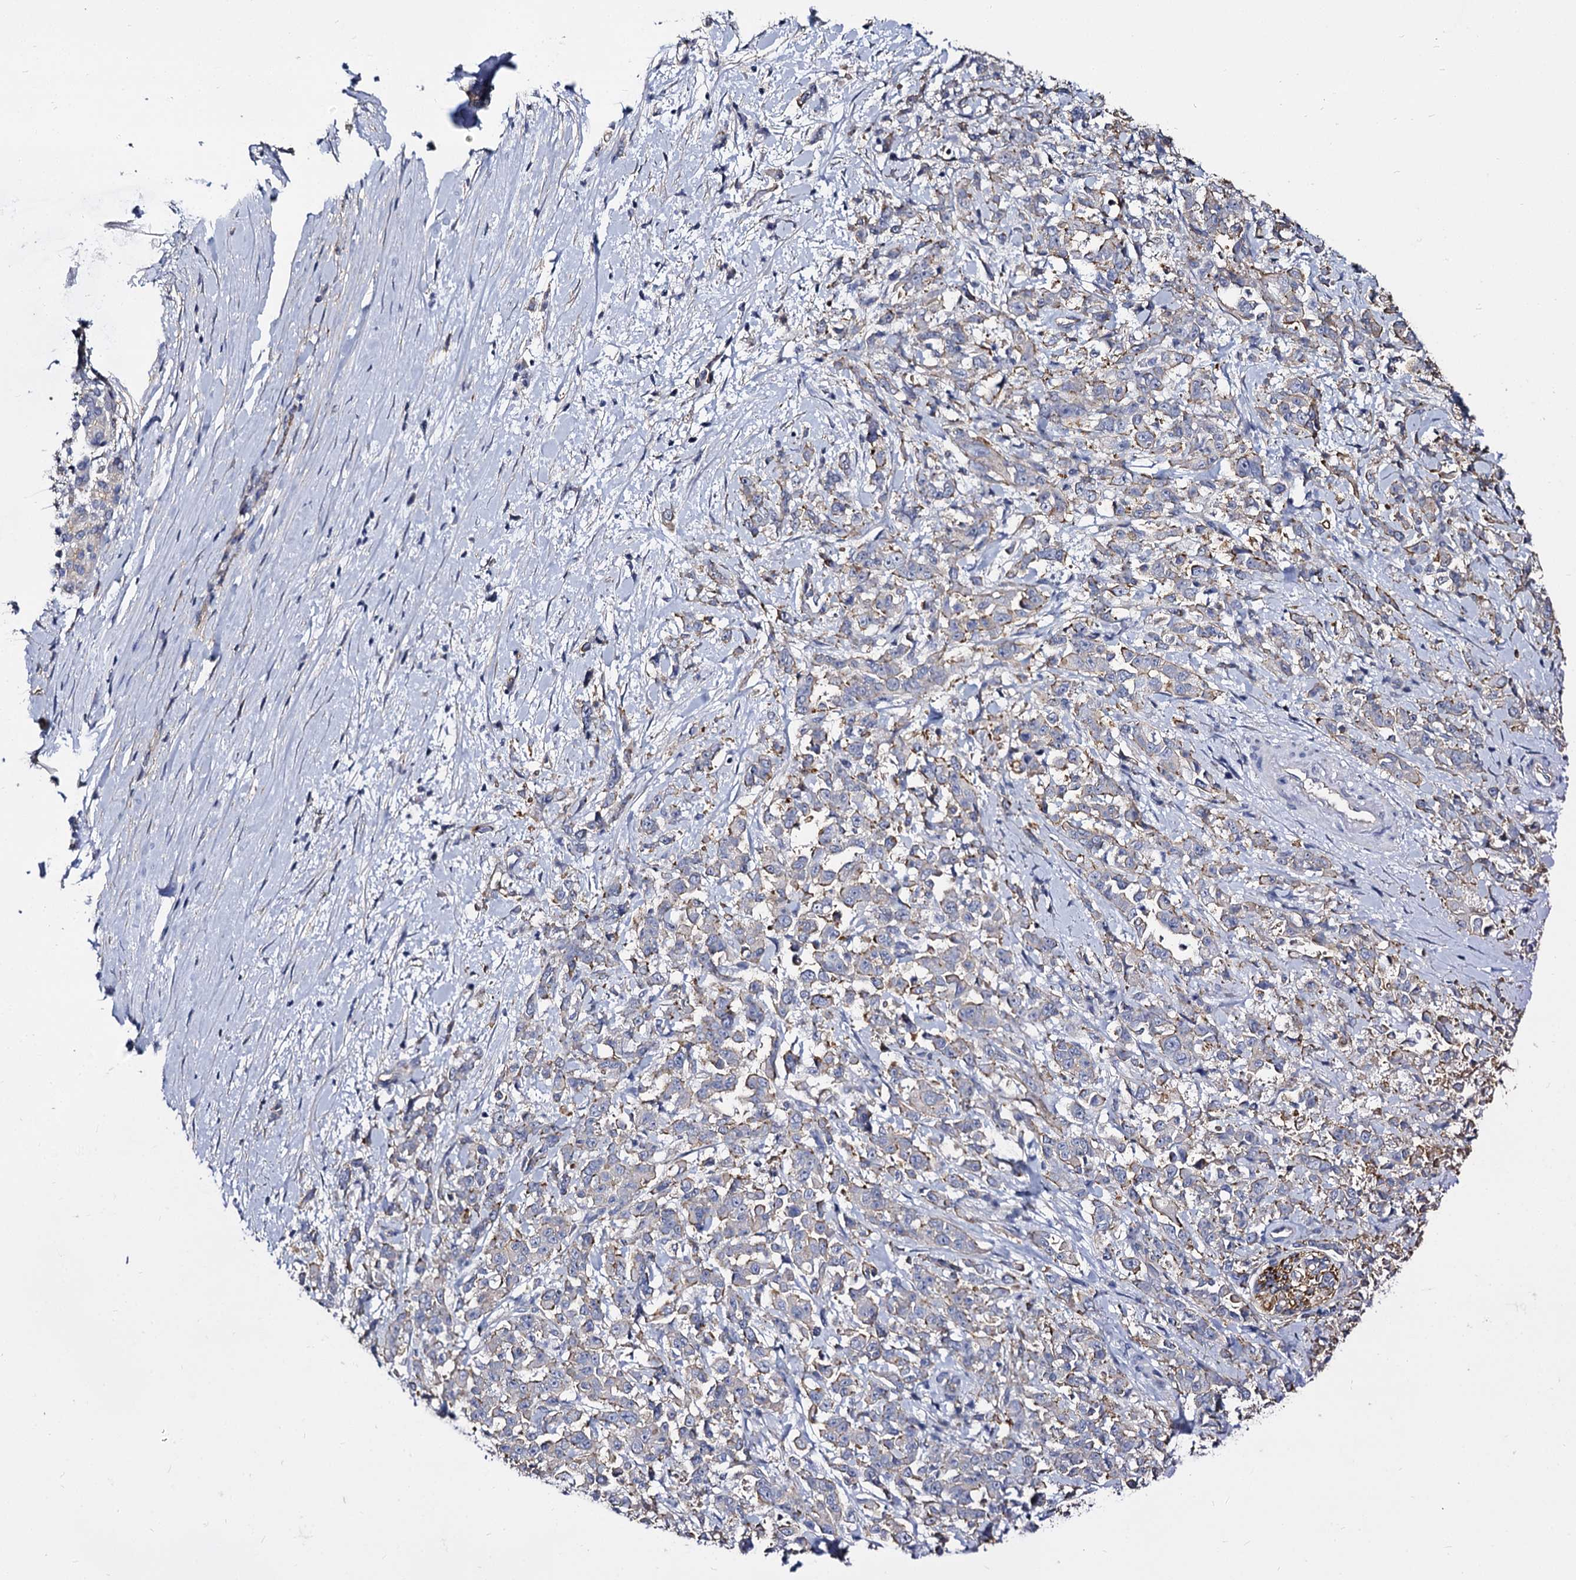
{"staining": {"intensity": "weak", "quantity": "25%-75%", "location": "cytoplasmic/membranous"}, "tissue": "pancreatic cancer", "cell_type": "Tumor cells", "image_type": "cancer", "snomed": [{"axis": "morphology", "description": "Normal tissue, NOS"}, {"axis": "morphology", "description": "Adenocarcinoma, NOS"}, {"axis": "topography", "description": "Pancreas"}], "caption": "Pancreatic cancer stained with a protein marker shows weak staining in tumor cells.", "gene": "CBFB", "patient": {"sex": "female", "age": 64}}